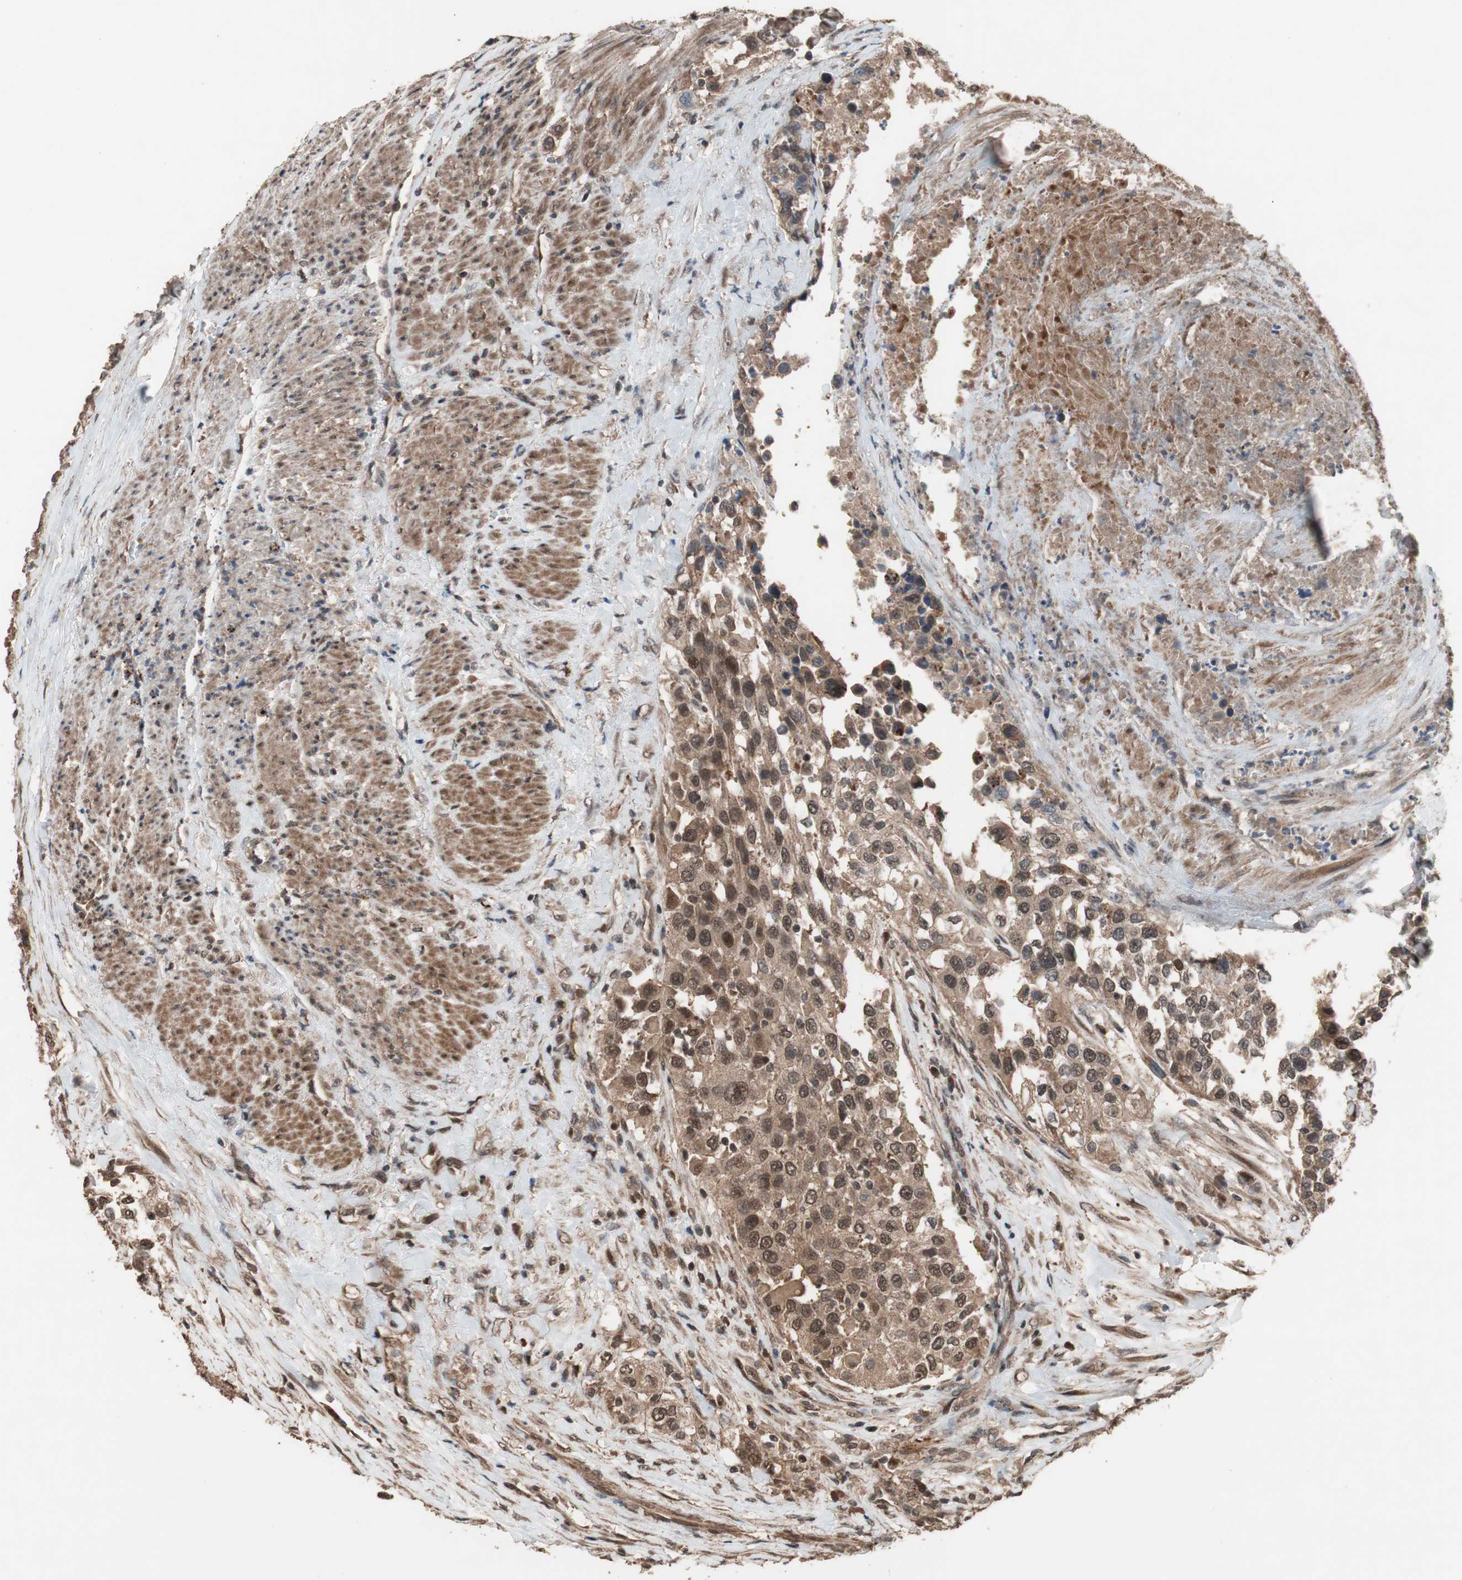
{"staining": {"intensity": "moderate", "quantity": ">75%", "location": "cytoplasmic/membranous"}, "tissue": "urothelial cancer", "cell_type": "Tumor cells", "image_type": "cancer", "snomed": [{"axis": "morphology", "description": "Urothelial carcinoma, High grade"}, {"axis": "topography", "description": "Urinary bladder"}], "caption": "IHC (DAB) staining of urothelial carcinoma (high-grade) exhibits moderate cytoplasmic/membranous protein expression in about >75% of tumor cells.", "gene": "KANSL1", "patient": {"sex": "female", "age": 80}}